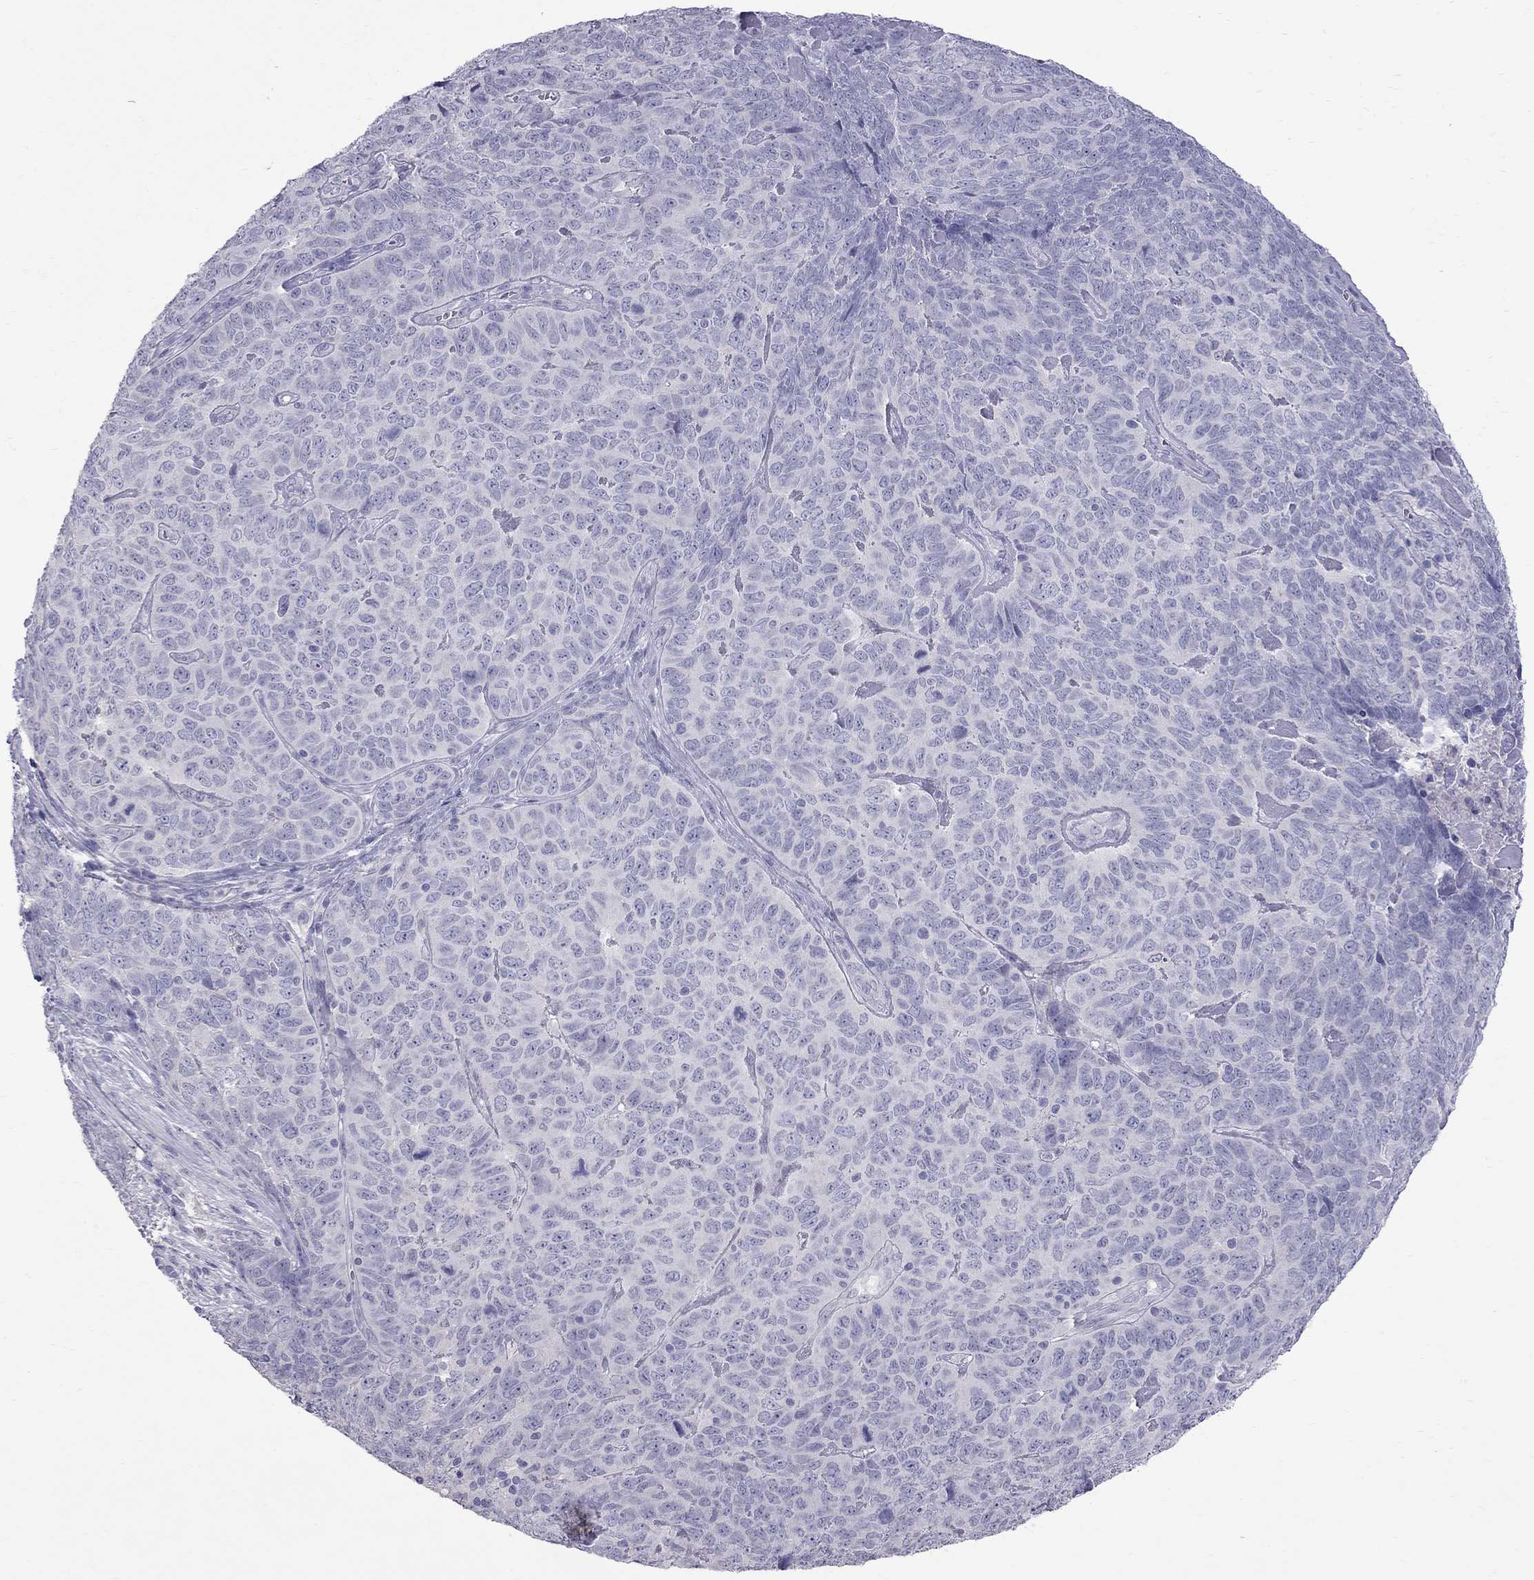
{"staining": {"intensity": "negative", "quantity": "none", "location": "none"}, "tissue": "skin cancer", "cell_type": "Tumor cells", "image_type": "cancer", "snomed": [{"axis": "morphology", "description": "Squamous cell carcinoma, NOS"}, {"axis": "topography", "description": "Skin"}, {"axis": "topography", "description": "Anal"}], "caption": "An IHC image of squamous cell carcinoma (skin) is shown. There is no staining in tumor cells of squamous cell carcinoma (skin). (Stains: DAB IHC with hematoxylin counter stain, Microscopy: brightfield microscopy at high magnification).", "gene": "CFAP91", "patient": {"sex": "female", "age": 51}}